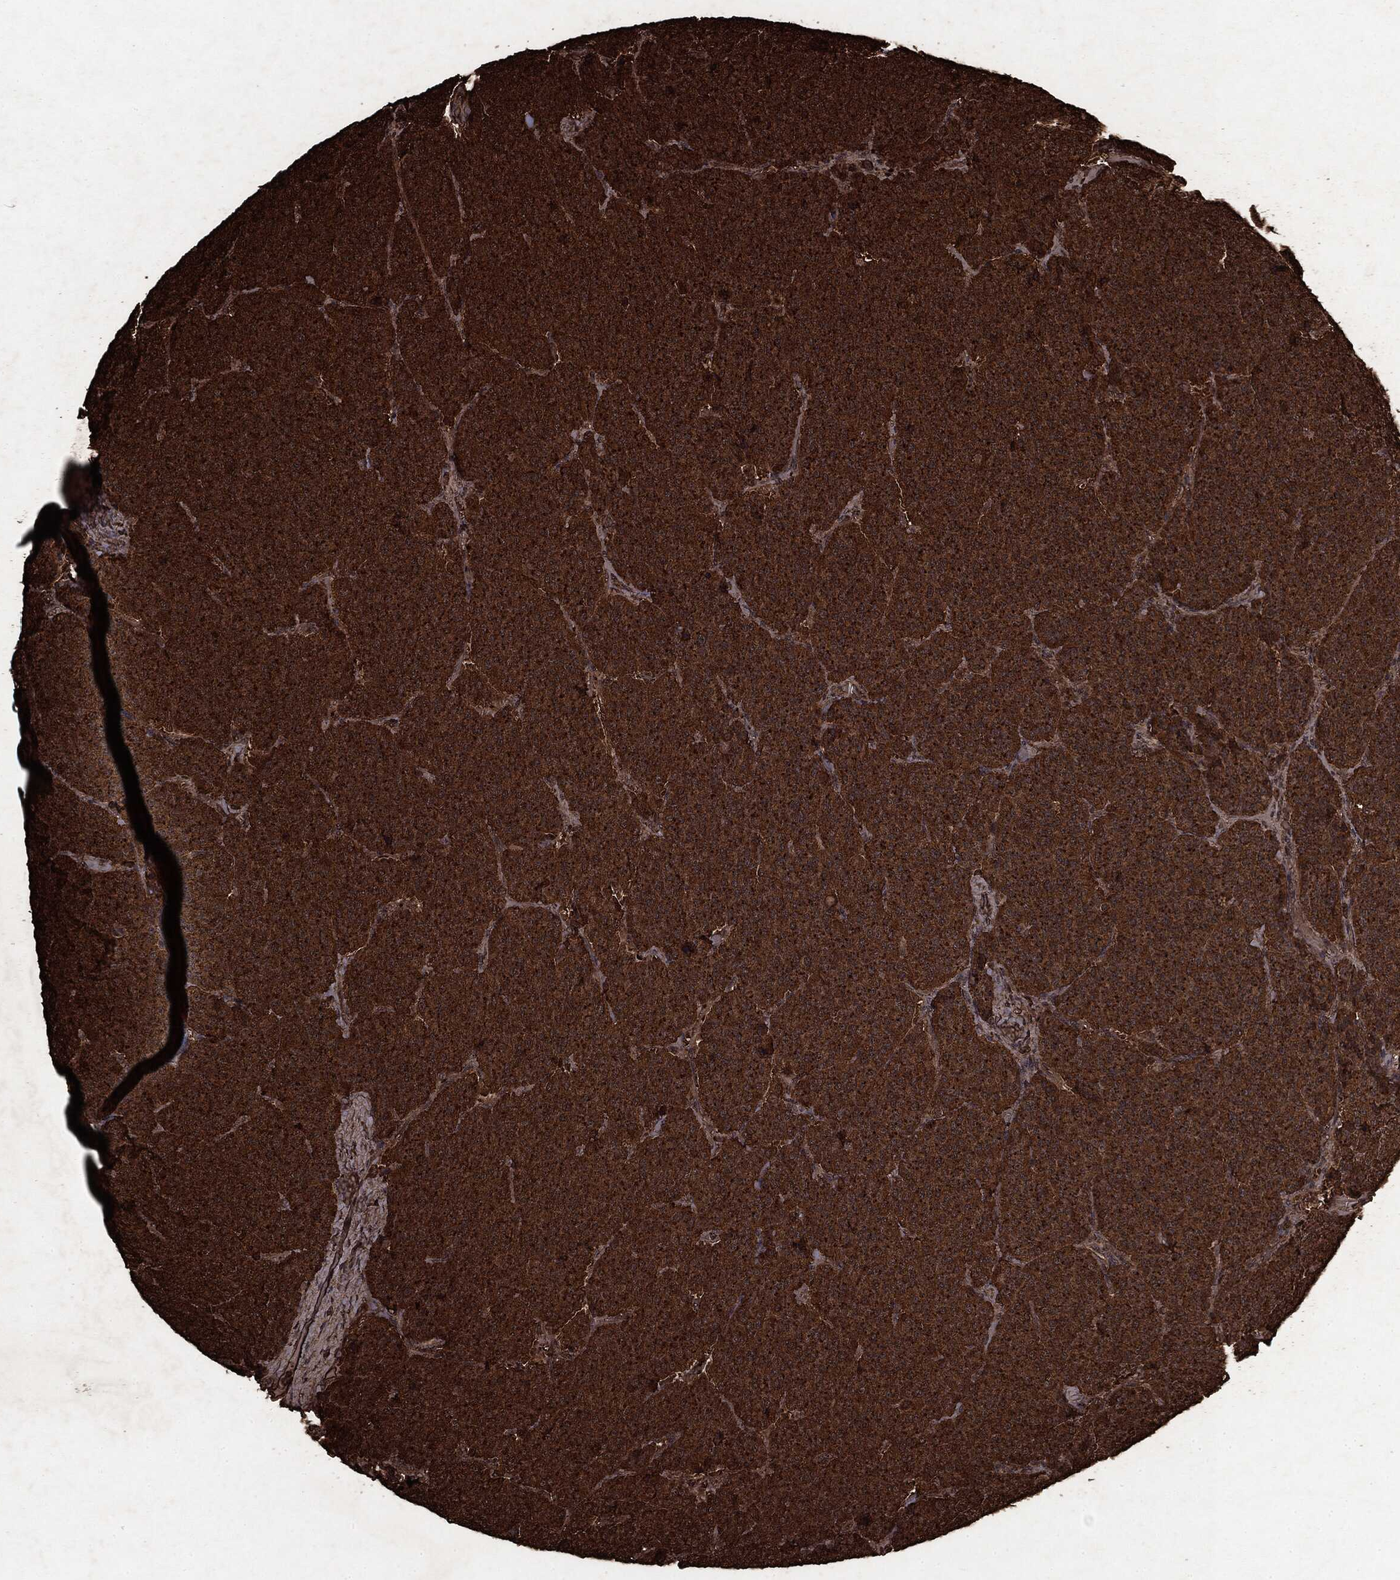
{"staining": {"intensity": "strong", "quantity": ">75%", "location": "cytoplasmic/membranous"}, "tissue": "carcinoid", "cell_type": "Tumor cells", "image_type": "cancer", "snomed": [{"axis": "morphology", "description": "Carcinoid, malignant, NOS"}, {"axis": "topography", "description": "Small intestine"}], "caption": "DAB (3,3'-diaminobenzidine) immunohistochemical staining of malignant carcinoid reveals strong cytoplasmic/membranous protein positivity in approximately >75% of tumor cells.", "gene": "ARAF", "patient": {"sex": "female", "age": 58}}